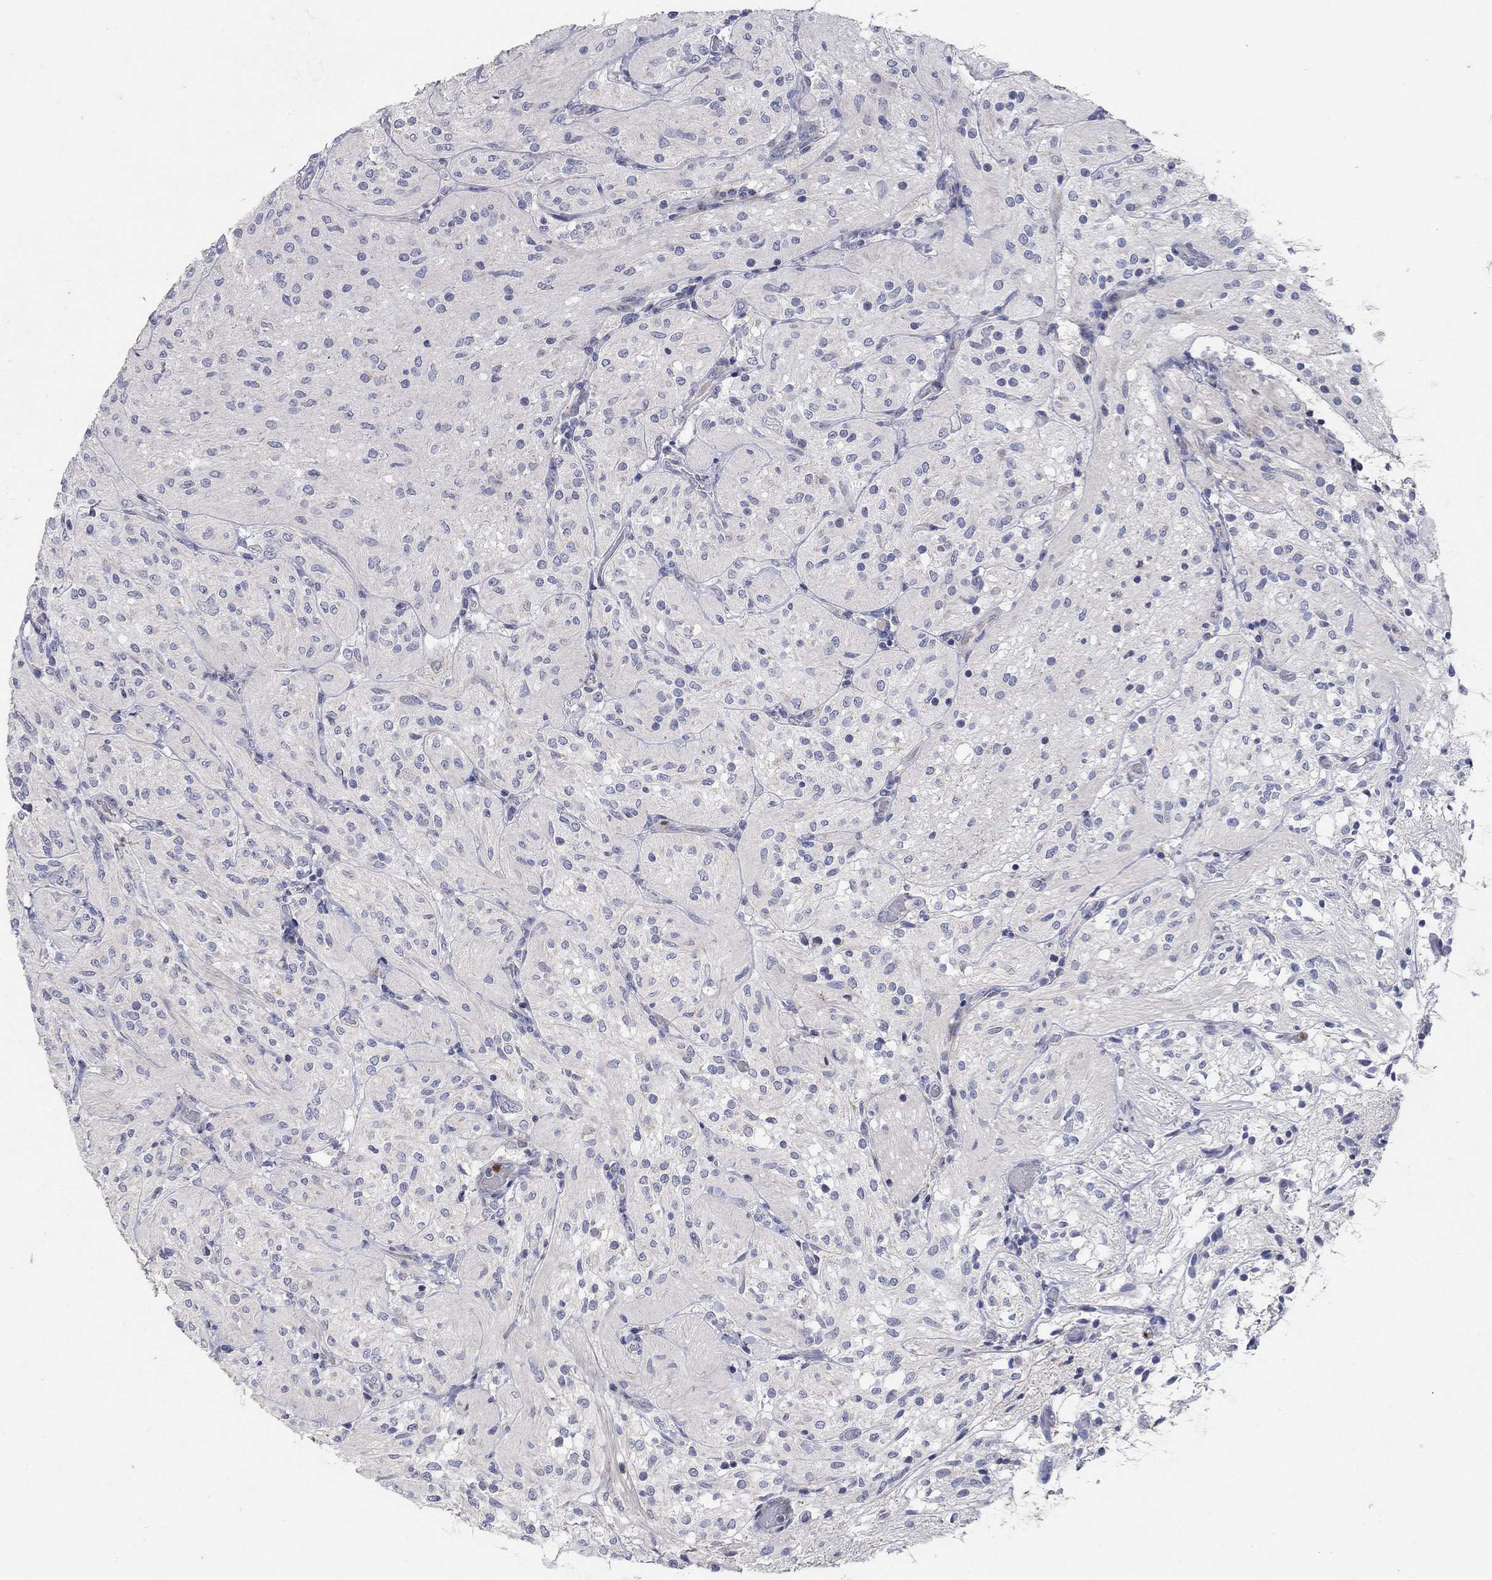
{"staining": {"intensity": "negative", "quantity": "none", "location": "none"}, "tissue": "glioma", "cell_type": "Tumor cells", "image_type": "cancer", "snomed": [{"axis": "morphology", "description": "Glioma, malignant, Low grade"}, {"axis": "topography", "description": "Brain"}], "caption": "Tumor cells show no significant positivity in glioma. The staining was performed using DAB (3,3'-diaminobenzidine) to visualize the protein expression in brown, while the nuclei were stained in blue with hematoxylin (Magnification: 20x).", "gene": "HMX2", "patient": {"sex": "male", "age": 3}}